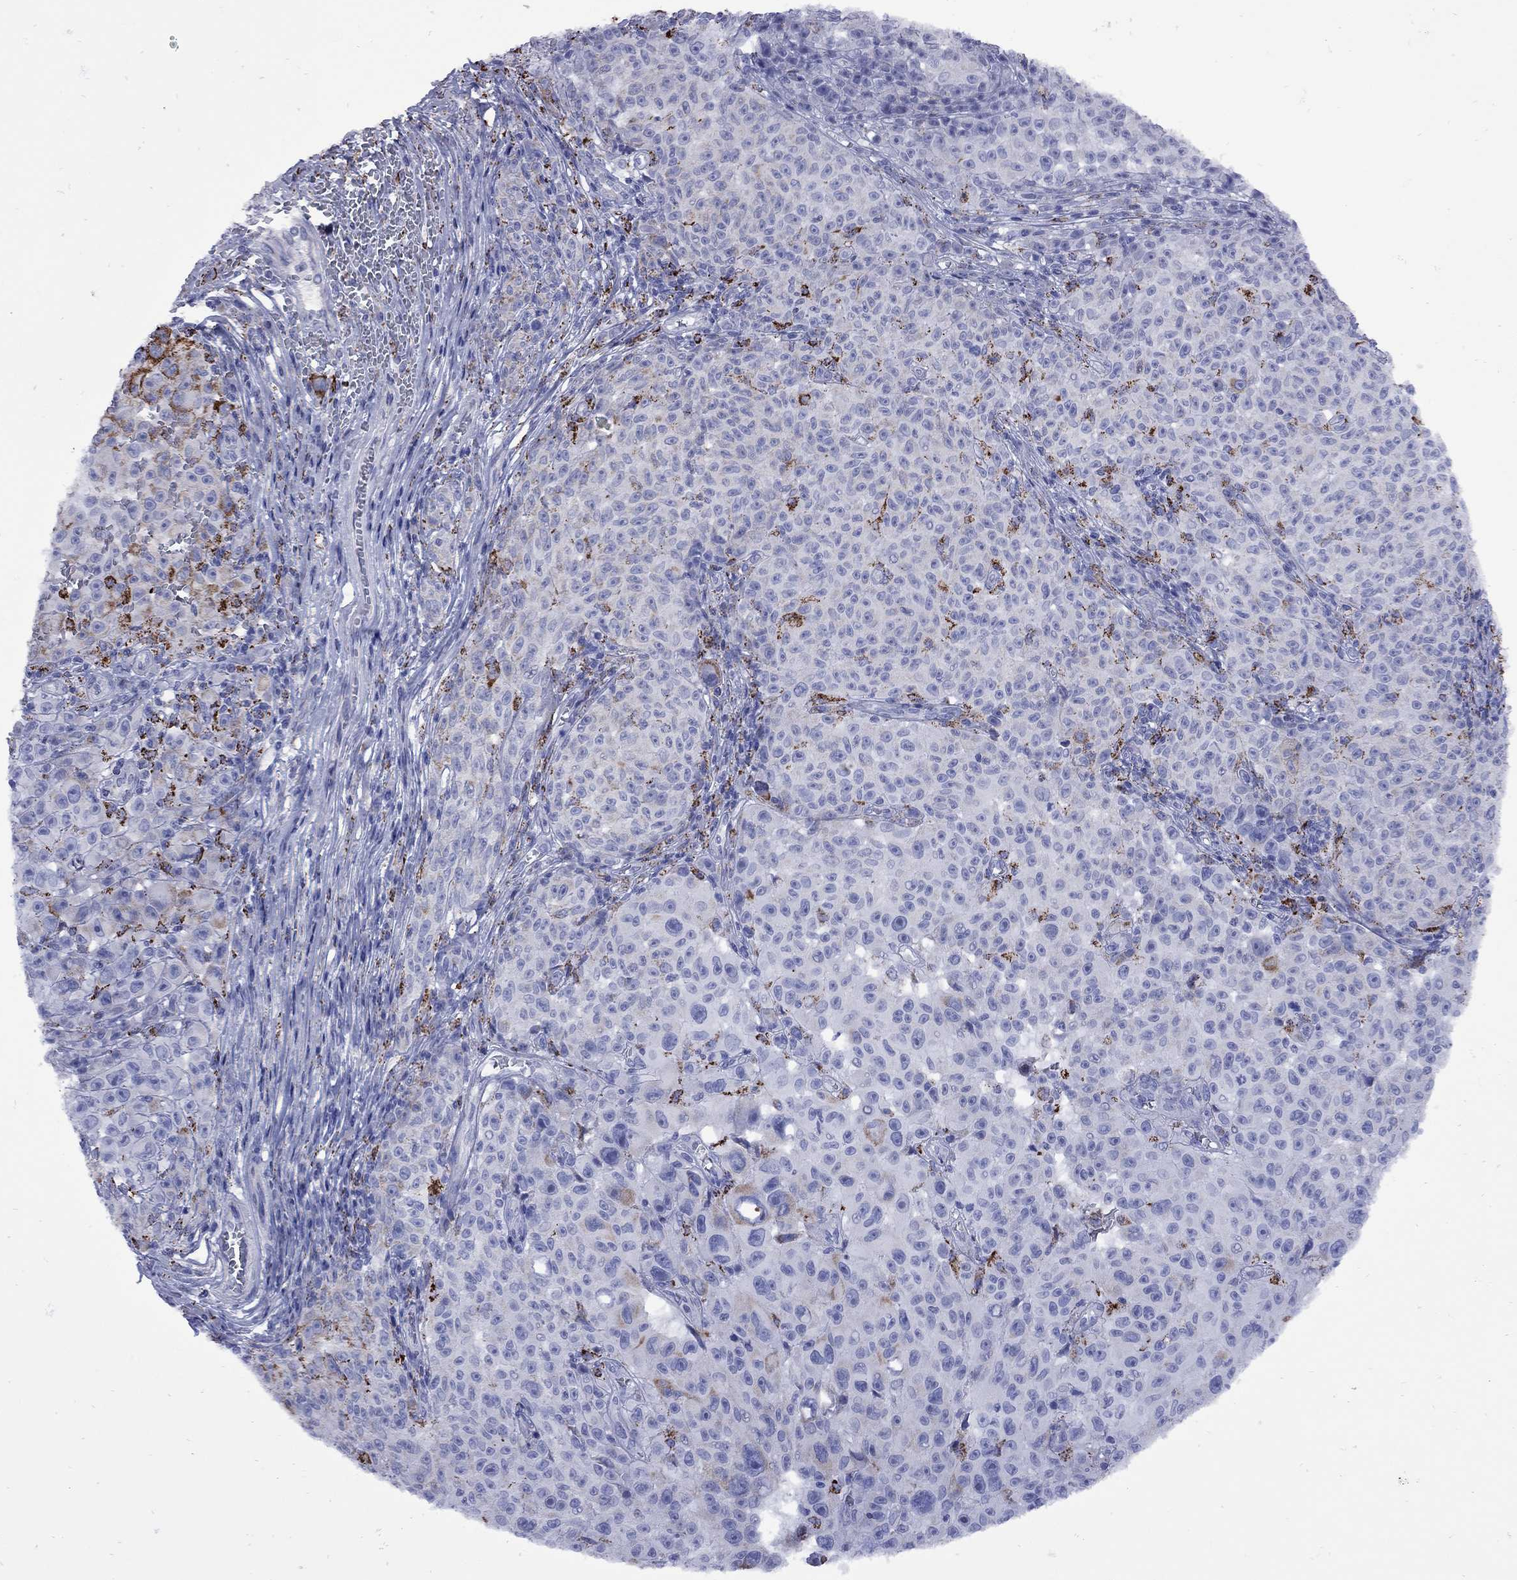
{"staining": {"intensity": "strong", "quantity": "<25%", "location": "cytoplasmic/membranous"}, "tissue": "melanoma", "cell_type": "Tumor cells", "image_type": "cancer", "snomed": [{"axis": "morphology", "description": "Malignant melanoma, NOS"}, {"axis": "topography", "description": "Skin"}], "caption": "Brown immunohistochemical staining in human malignant melanoma reveals strong cytoplasmic/membranous expression in approximately <25% of tumor cells.", "gene": "SESTD1", "patient": {"sex": "female", "age": 82}}